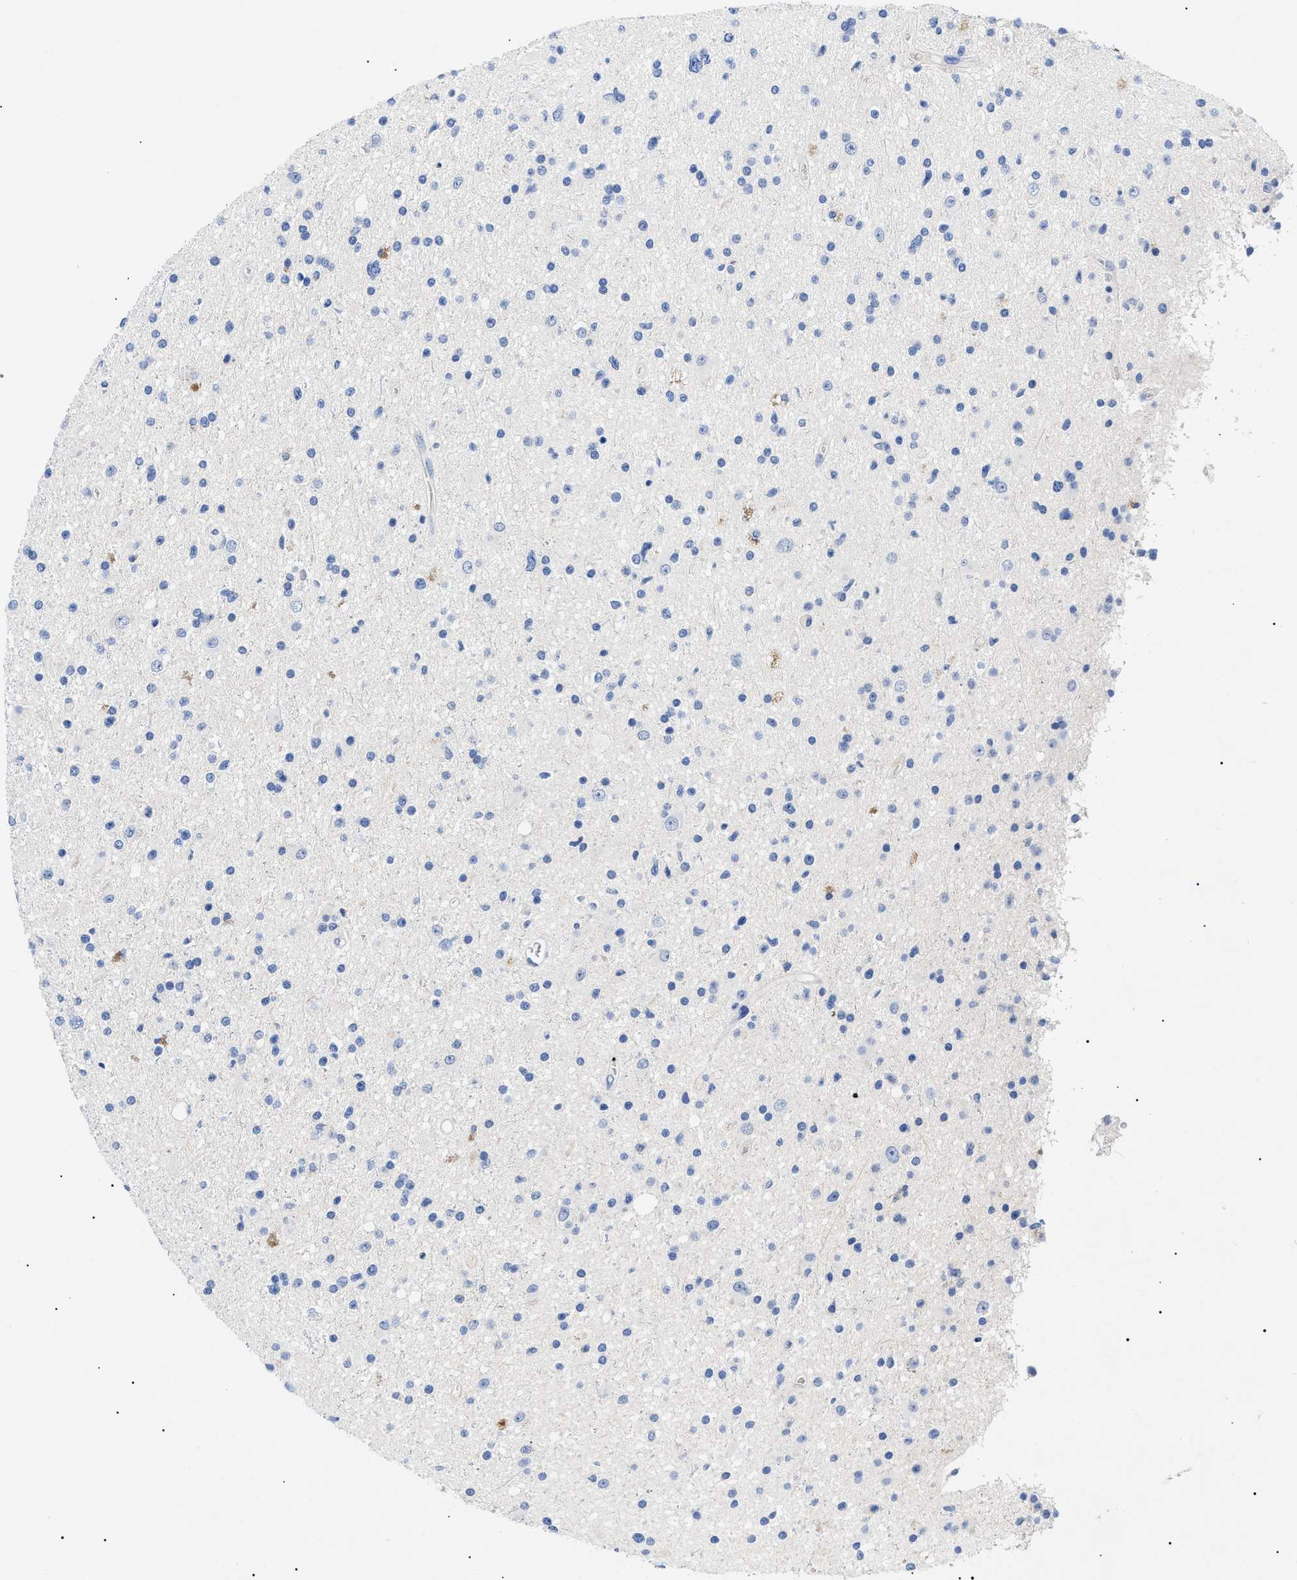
{"staining": {"intensity": "negative", "quantity": "none", "location": "none"}, "tissue": "glioma", "cell_type": "Tumor cells", "image_type": "cancer", "snomed": [{"axis": "morphology", "description": "Glioma, malignant, High grade"}, {"axis": "topography", "description": "Brain"}], "caption": "This histopathology image is of glioma stained with immunohistochemistry (IHC) to label a protein in brown with the nuclei are counter-stained blue. There is no positivity in tumor cells.", "gene": "ACKR1", "patient": {"sex": "male", "age": 33}}